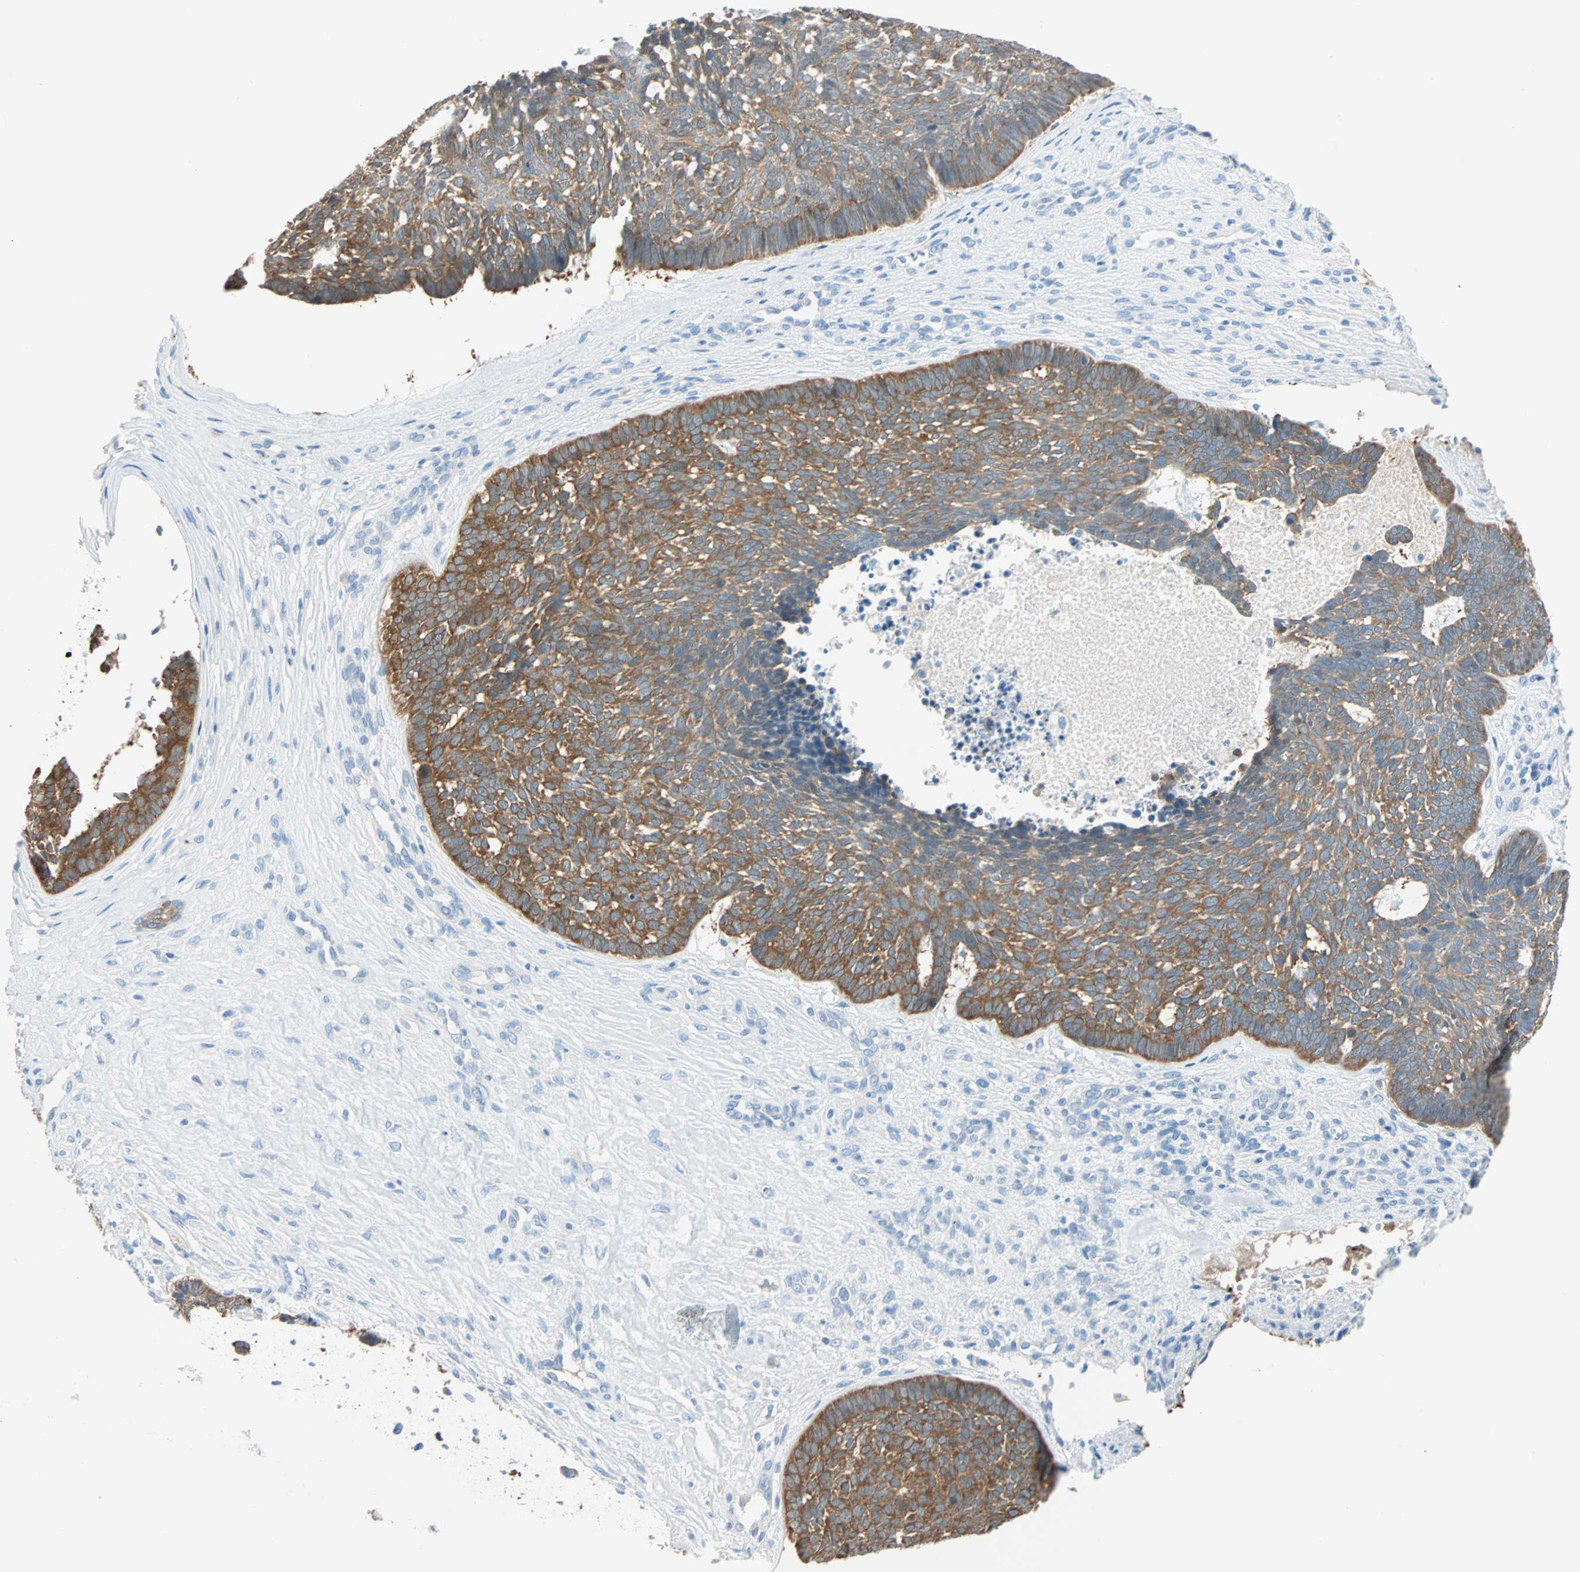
{"staining": {"intensity": "strong", "quantity": ">75%", "location": "cytoplasmic/membranous"}, "tissue": "skin cancer", "cell_type": "Tumor cells", "image_type": "cancer", "snomed": [{"axis": "morphology", "description": "Basal cell carcinoma"}, {"axis": "topography", "description": "Skin"}], "caption": "Protein staining of skin cancer (basal cell carcinoma) tissue demonstrates strong cytoplasmic/membranous expression in about >75% of tumor cells.", "gene": "ATF6", "patient": {"sex": "male", "age": 84}}